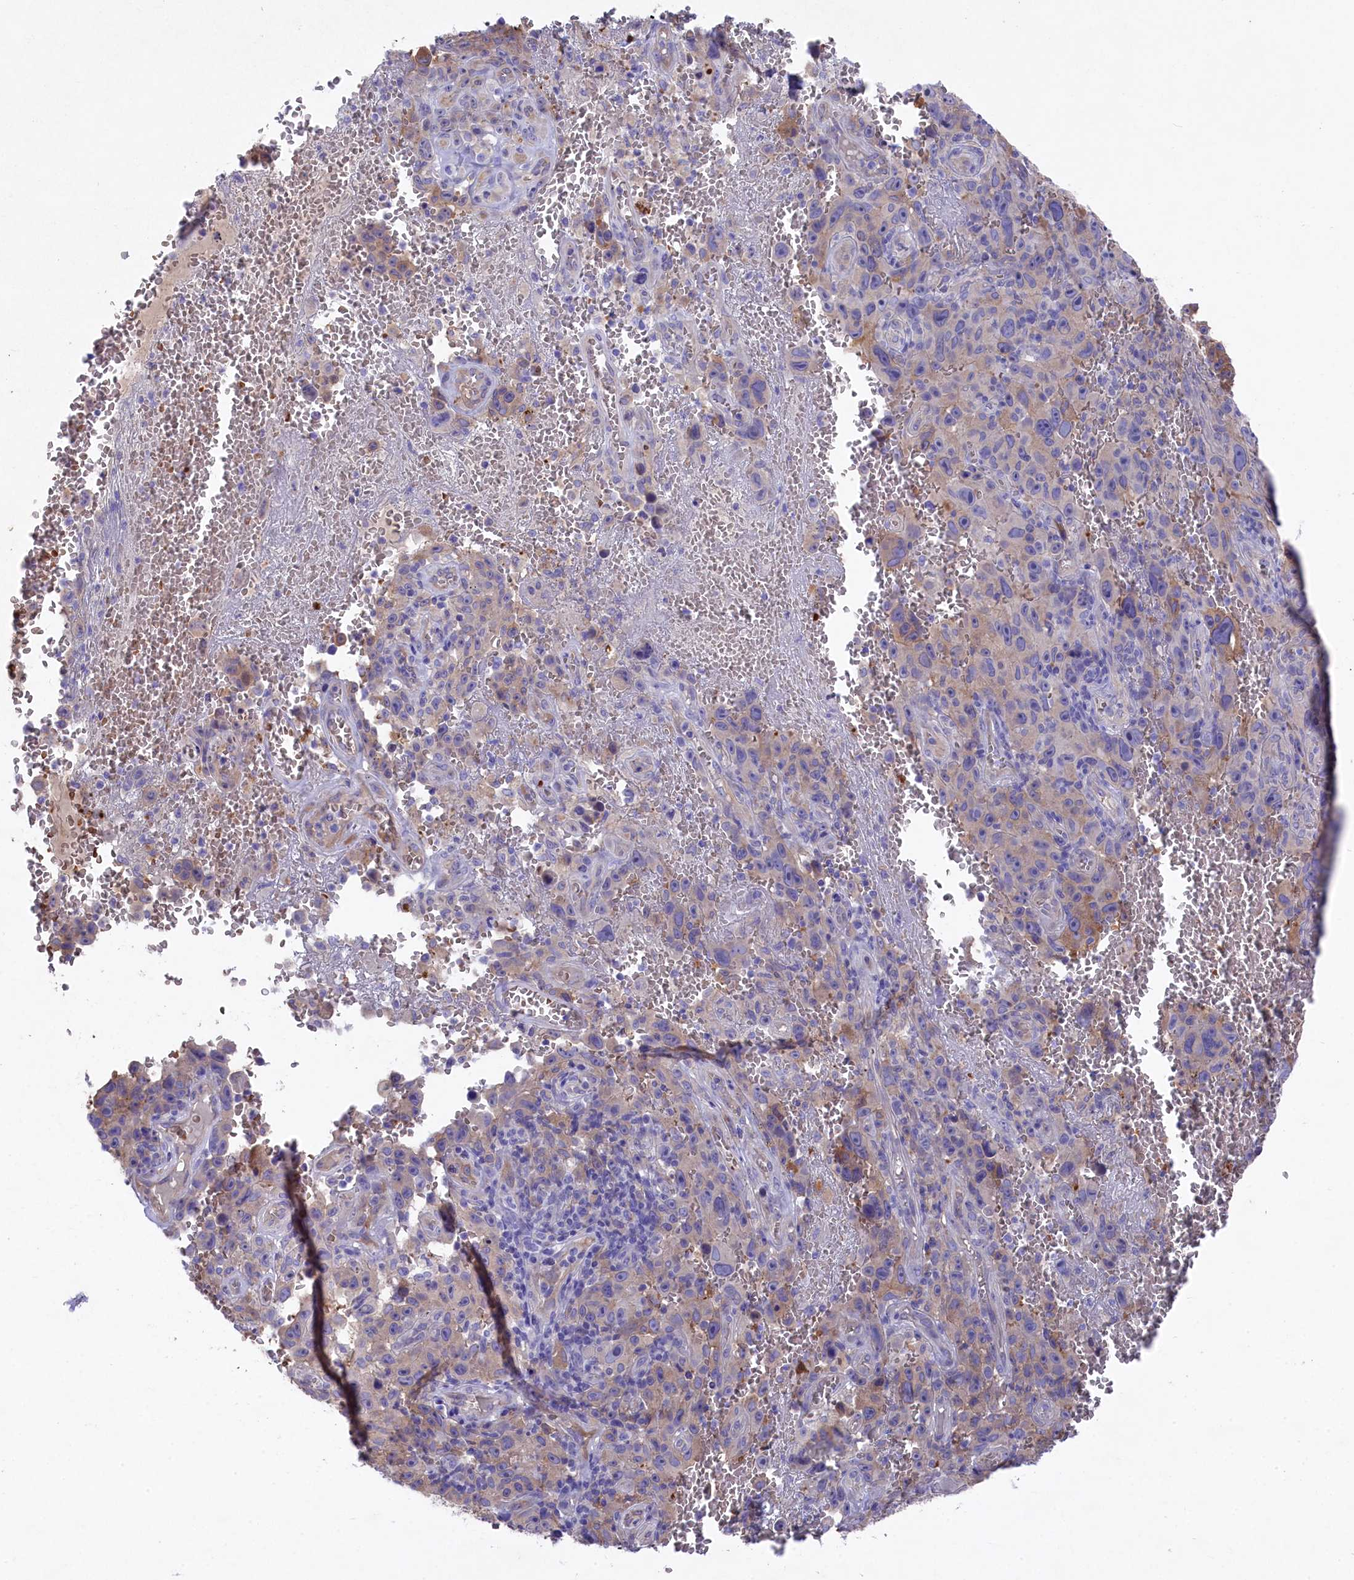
{"staining": {"intensity": "moderate", "quantity": "<25%", "location": "cytoplasmic/membranous"}, "tissue": "melanoma", "cell_type": "Tumor cells", "image_type": "cancer", "snomed": [{"axis": "morphology", "description": "Malignant melanoma, NOS"}, {"axis": "topography", "description": "Skin"}], "caption": "This photomicrograph displays malignant melanoma stained with immunohistochemistry to label a protein in brown. The cytoplasmic/membranous of tumor cells show moderate positivity for the protein. Nuclei are counter-stained blue.", "gene": "LHFPL4", "patient": {"sex": "female", "age": 82}}